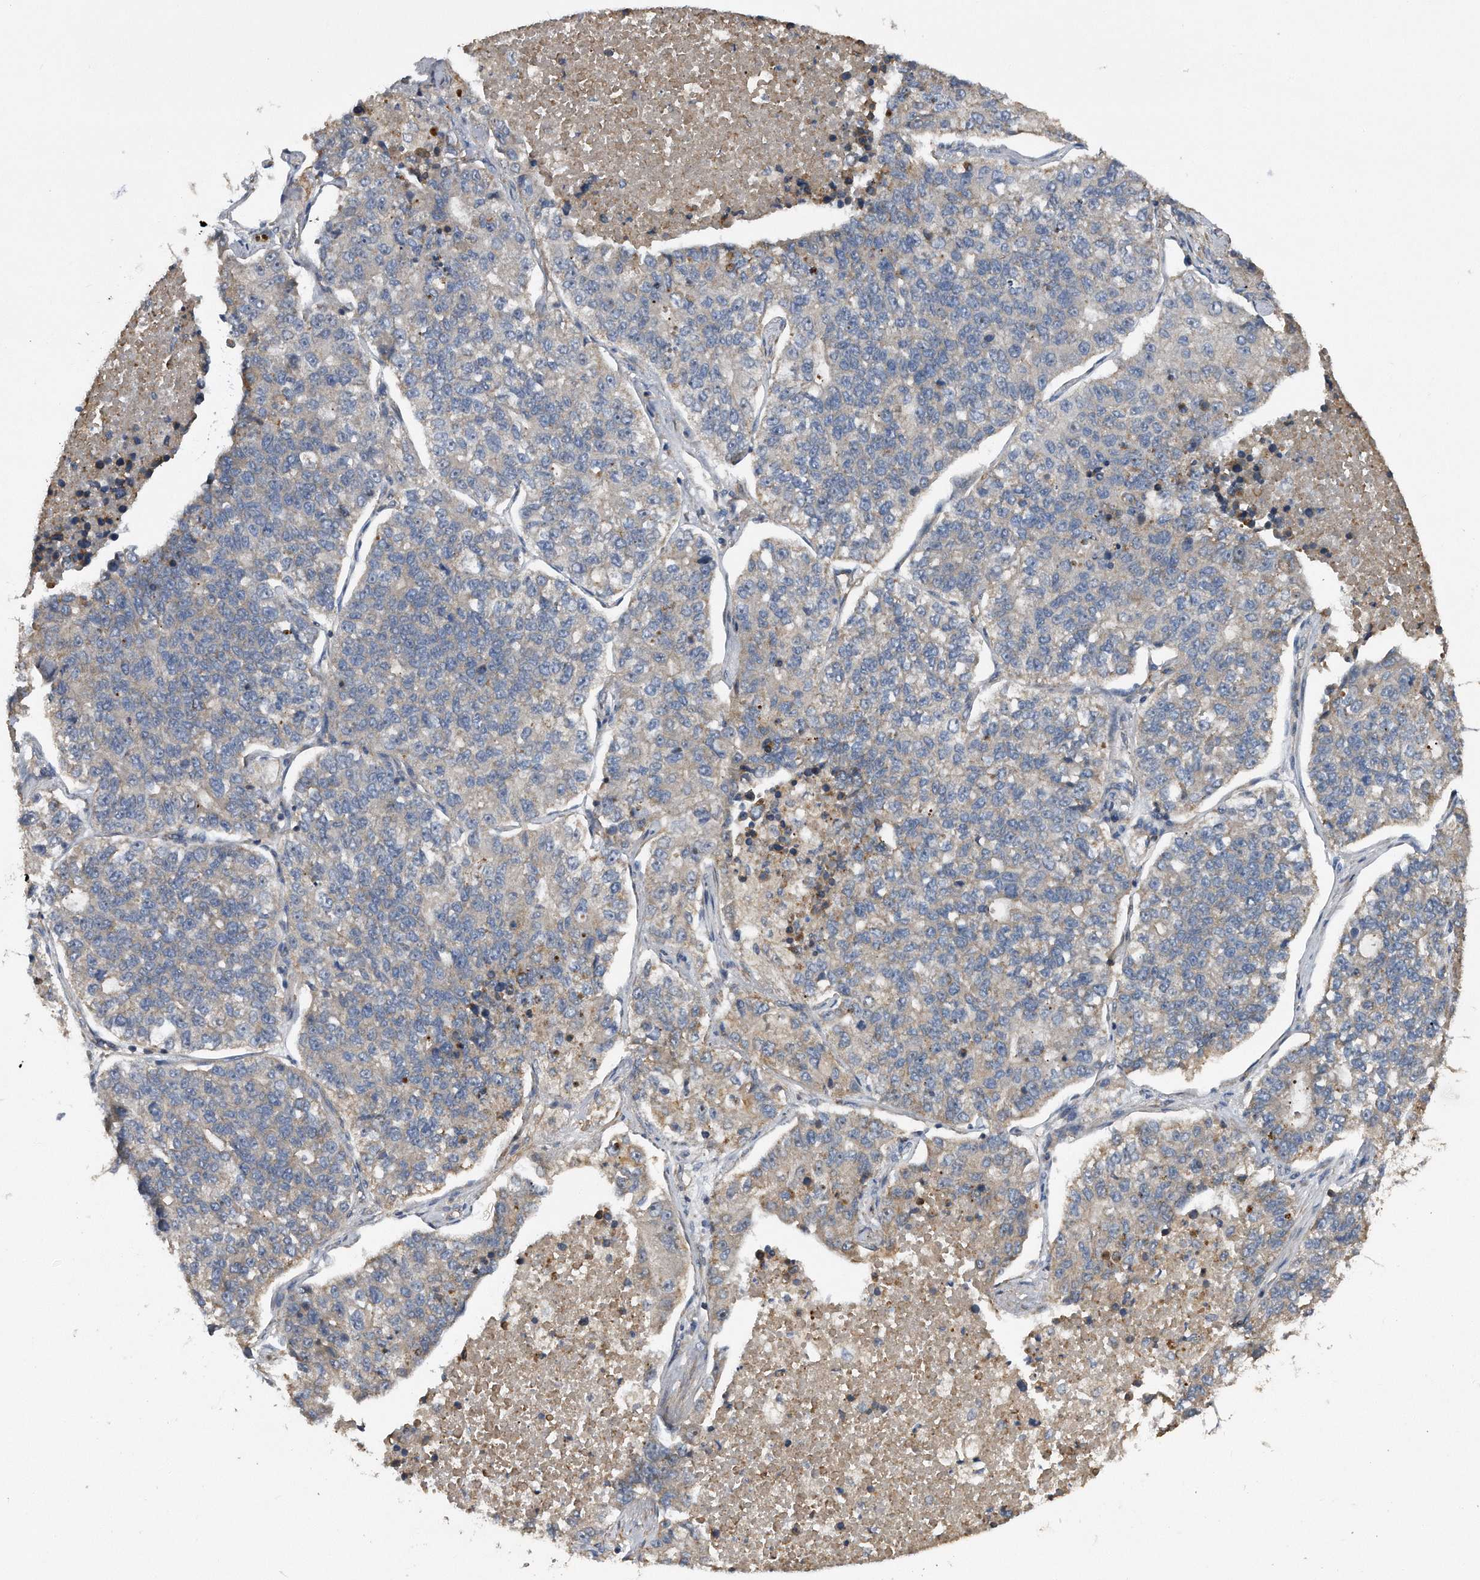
{"staining": {"intensity": "weak", "quantity": "<25%", "location": "cytoplasmic/membranous"}, "tissue": "lung cancer", "cell_type": "Tumor cells", "image_type": "cancer", "snomed": [{"axis": "morphology", "description": "Adenocarcinoma, NOS"}, {"axis": "topography", "description": "Lung"}], "caption": "Immunohistochemical staining of human lung adenocarcinoma reveals no significant staining in tumor cells.", "gene": "KCND3", "patient": {"sex": "male", "age": 49}}